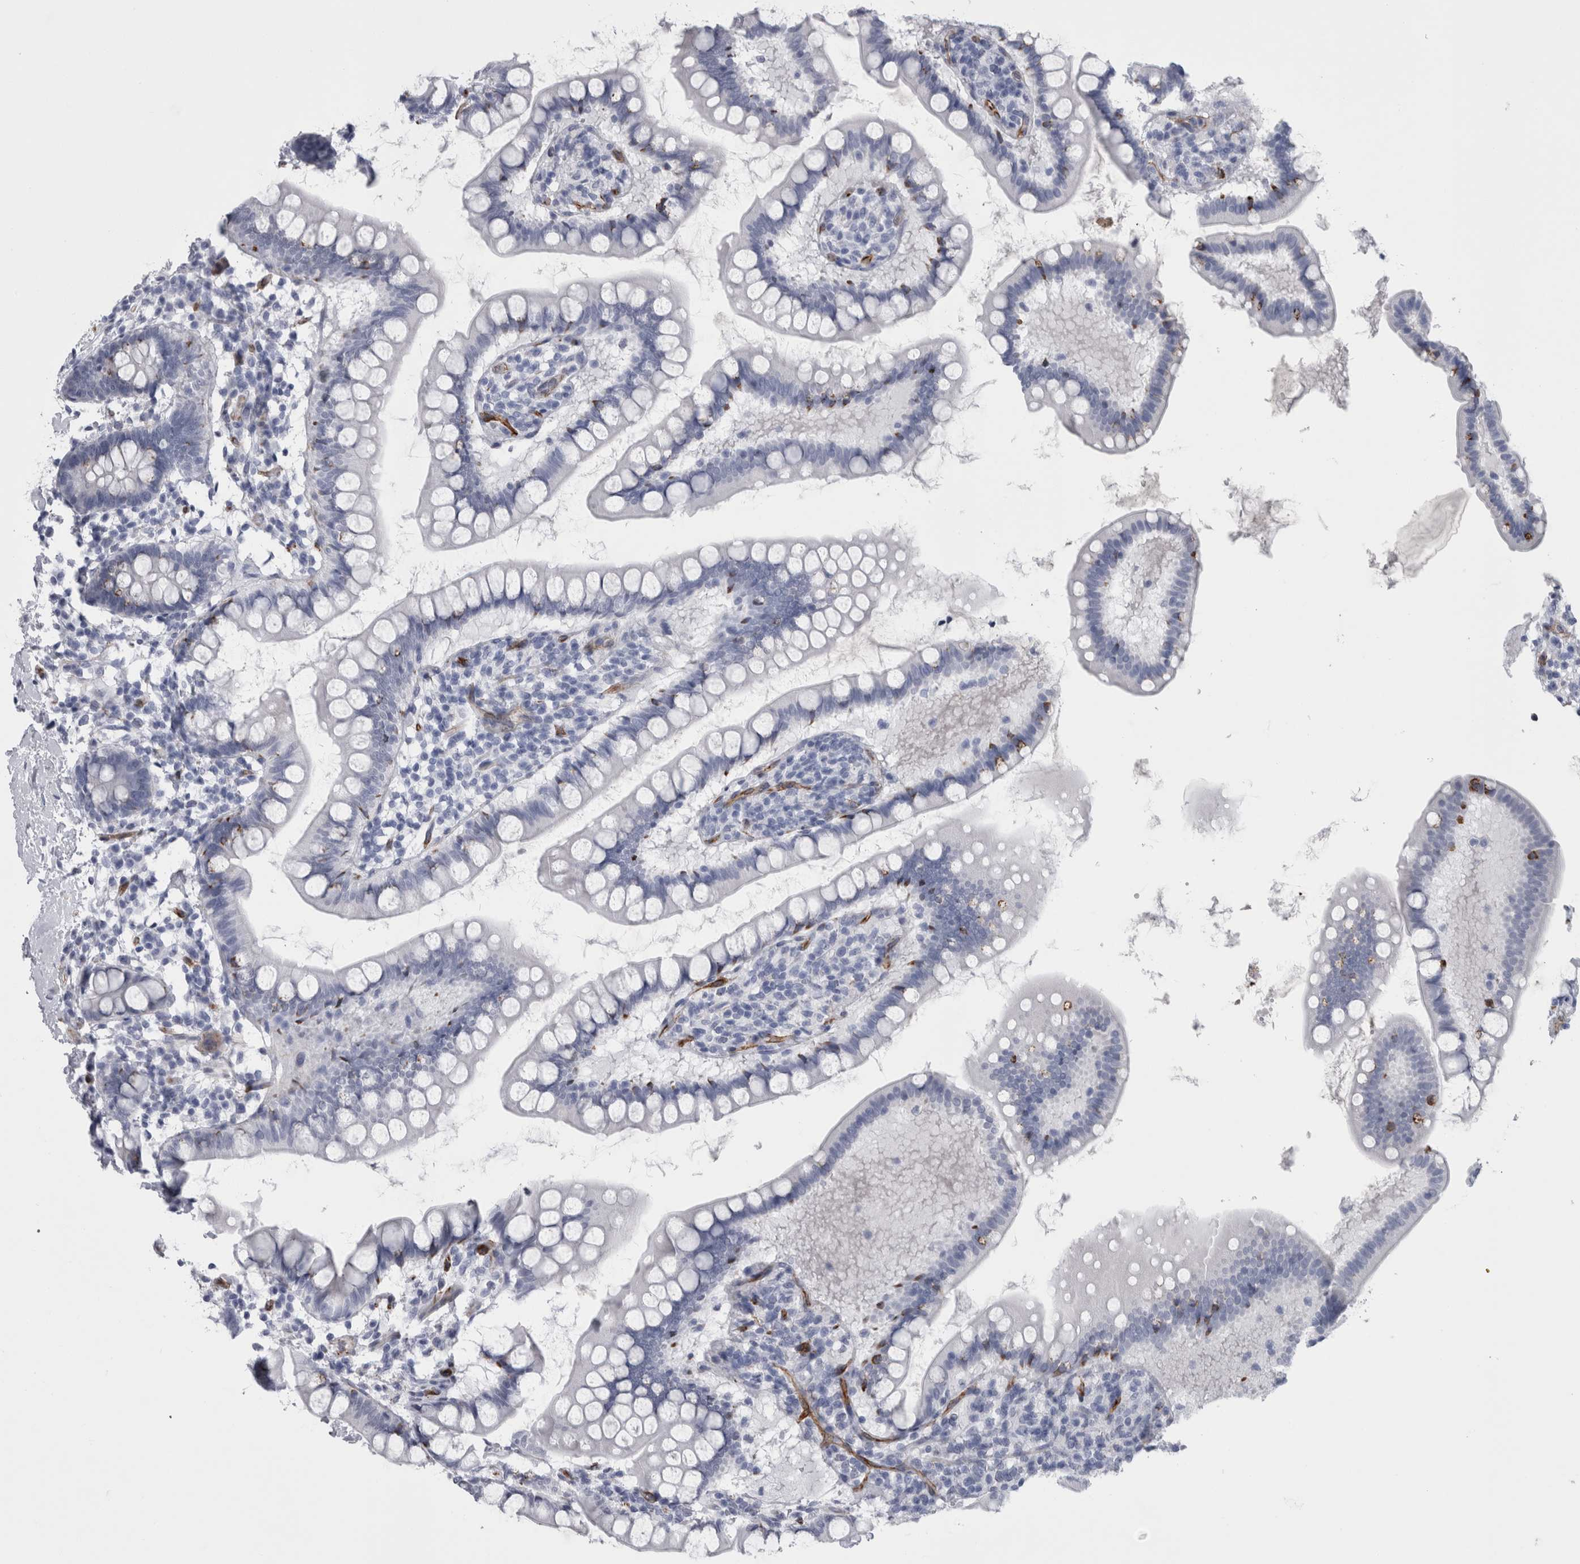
{"staining": {"intensity": "negative", "quantity": "none", "location": "none"}, "tissue": "small intestine", "cell_type": "Glandular cells", "image_type": "normal", "snomed": [{"axis": "morphology", "description": "Normal tissue, NOS"}, {"axis": "topography", "description": "Small intestine"}], "caption": "Immunohistochemistry (IHC) of benign small intestine reveals no positivity in glandular cells.", "gene": "VWDE", "patient": {"sex": "female", "age": 84}}